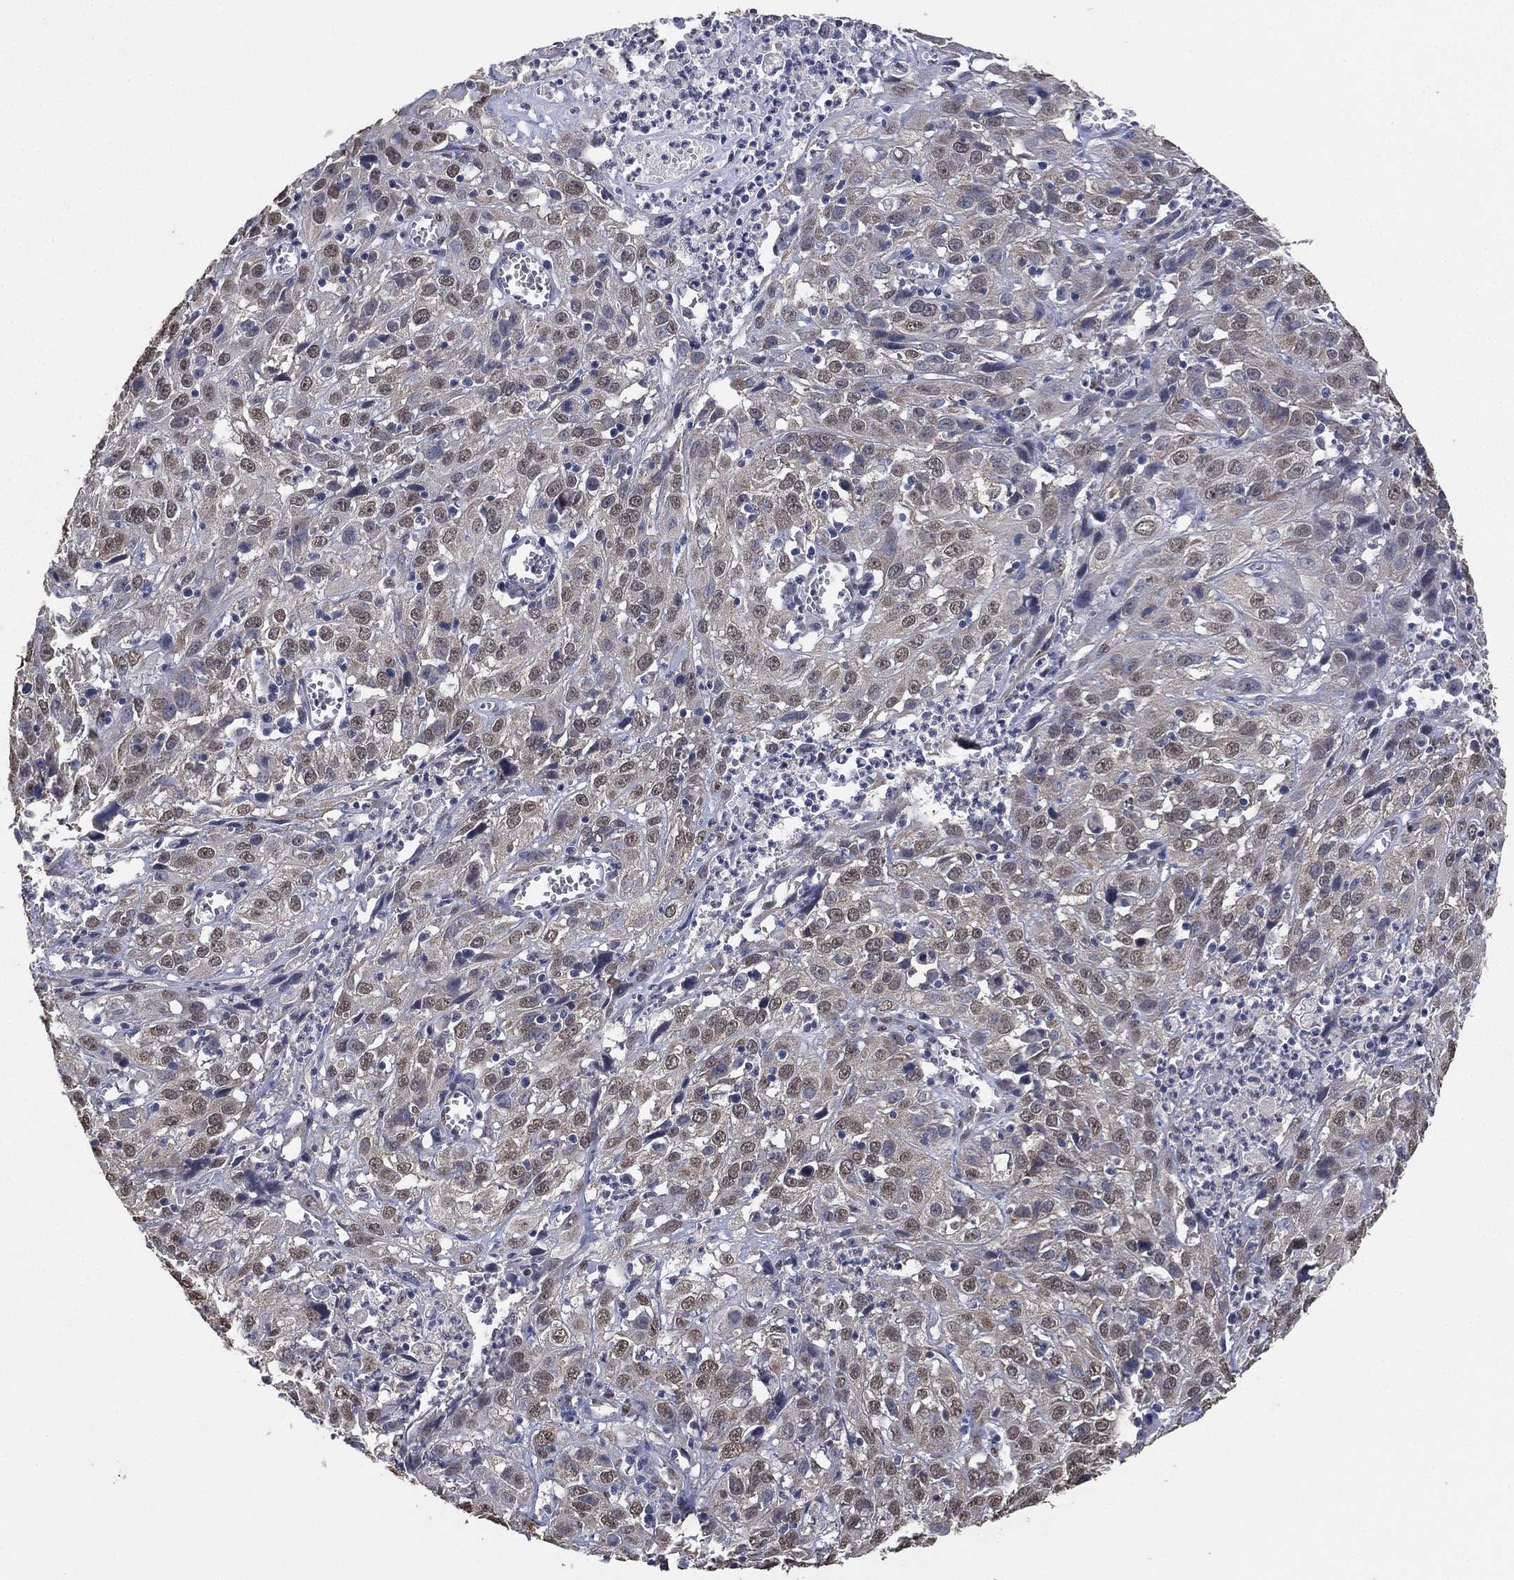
{"staining": {"intensity": "weak", "quantity": "25%-75%", "location": "cytoplasmic/membranous,nuclear"}, "tissue": "cervical cancer", "cell_type": "Tumor cells", "image_type": "cancer", "snomed": [{"axis": "morphology", "description": "Squamous cell carcinoma, NOS"}, {"axis": "topography", "description": "Cervix"}], "caption": "Approximately 25%-75% of tumor cells in cervical cancer exhibit weak cytoplasmic/membranous and nuclear protein positivity as visualized by brown immunohistochemical staining.", "gene": "ALDH7A1", "patient": {"sex": "female", "age": 32}}